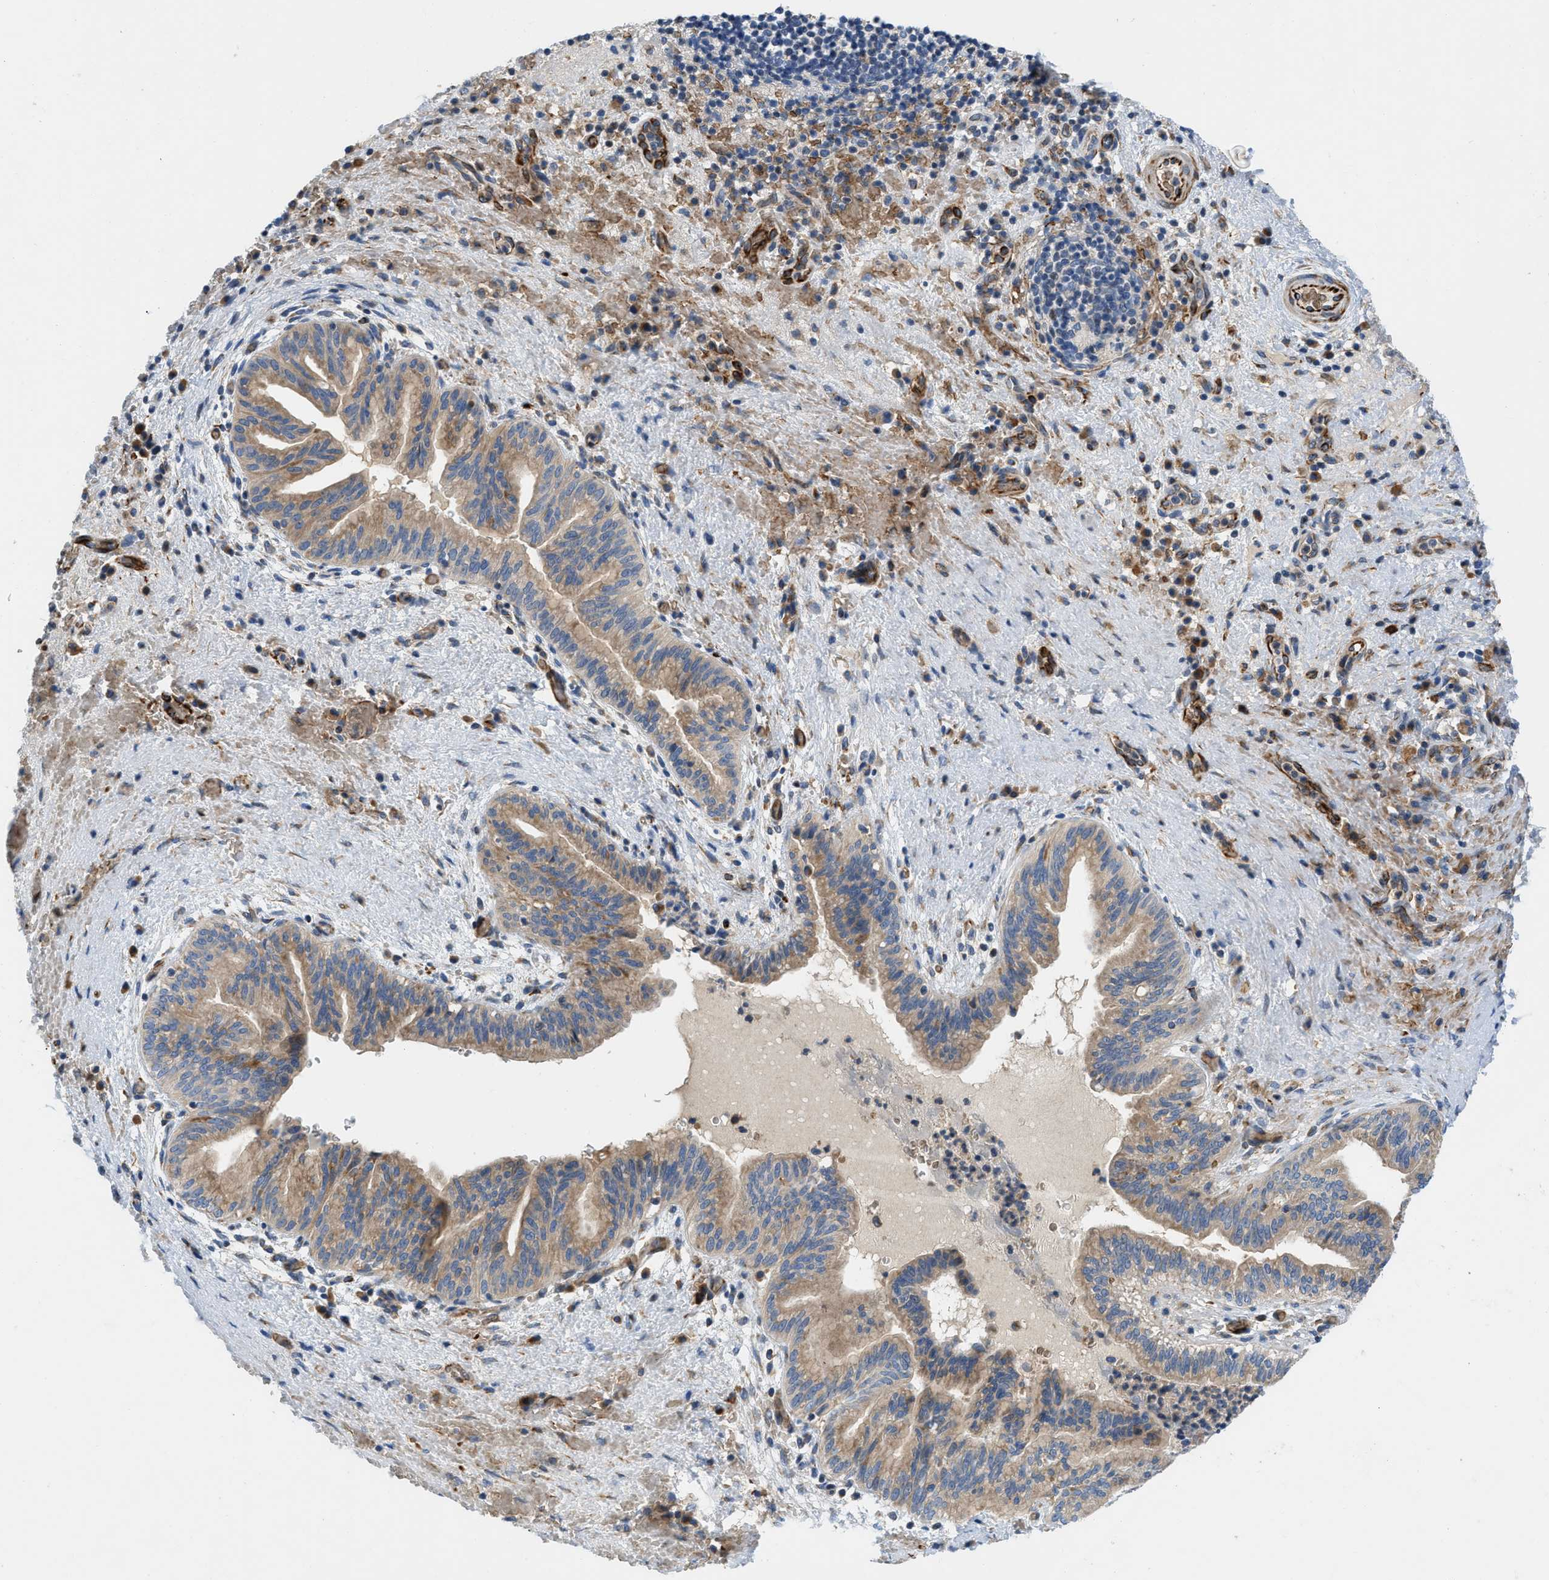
{"staining": {"intensity": "weak", "quantity": ">75%", "location": "cytoplasmic/membranous"}, "tissue": "liver cancer", "cell_type": "Tumor cells", "image_type": "cancer", "snomed": [{"axis": "morphology", "description": "Cholangiocarcinoma"}, {"axis": "topography", "description": "Liver"}], "caption": "Immunohistochemistry image of neoplastic tissue: cholangiocarcinoma (liver) stained using immunohistochemistry reveals low levels of weak protein expression localized specifically in the cytoplasmic/membranous of tumor cells, appearing as a cytoplasmic/membranous brown color.", "gene": "ZNF831", "patient": {"sex": "female", "age": 38}}